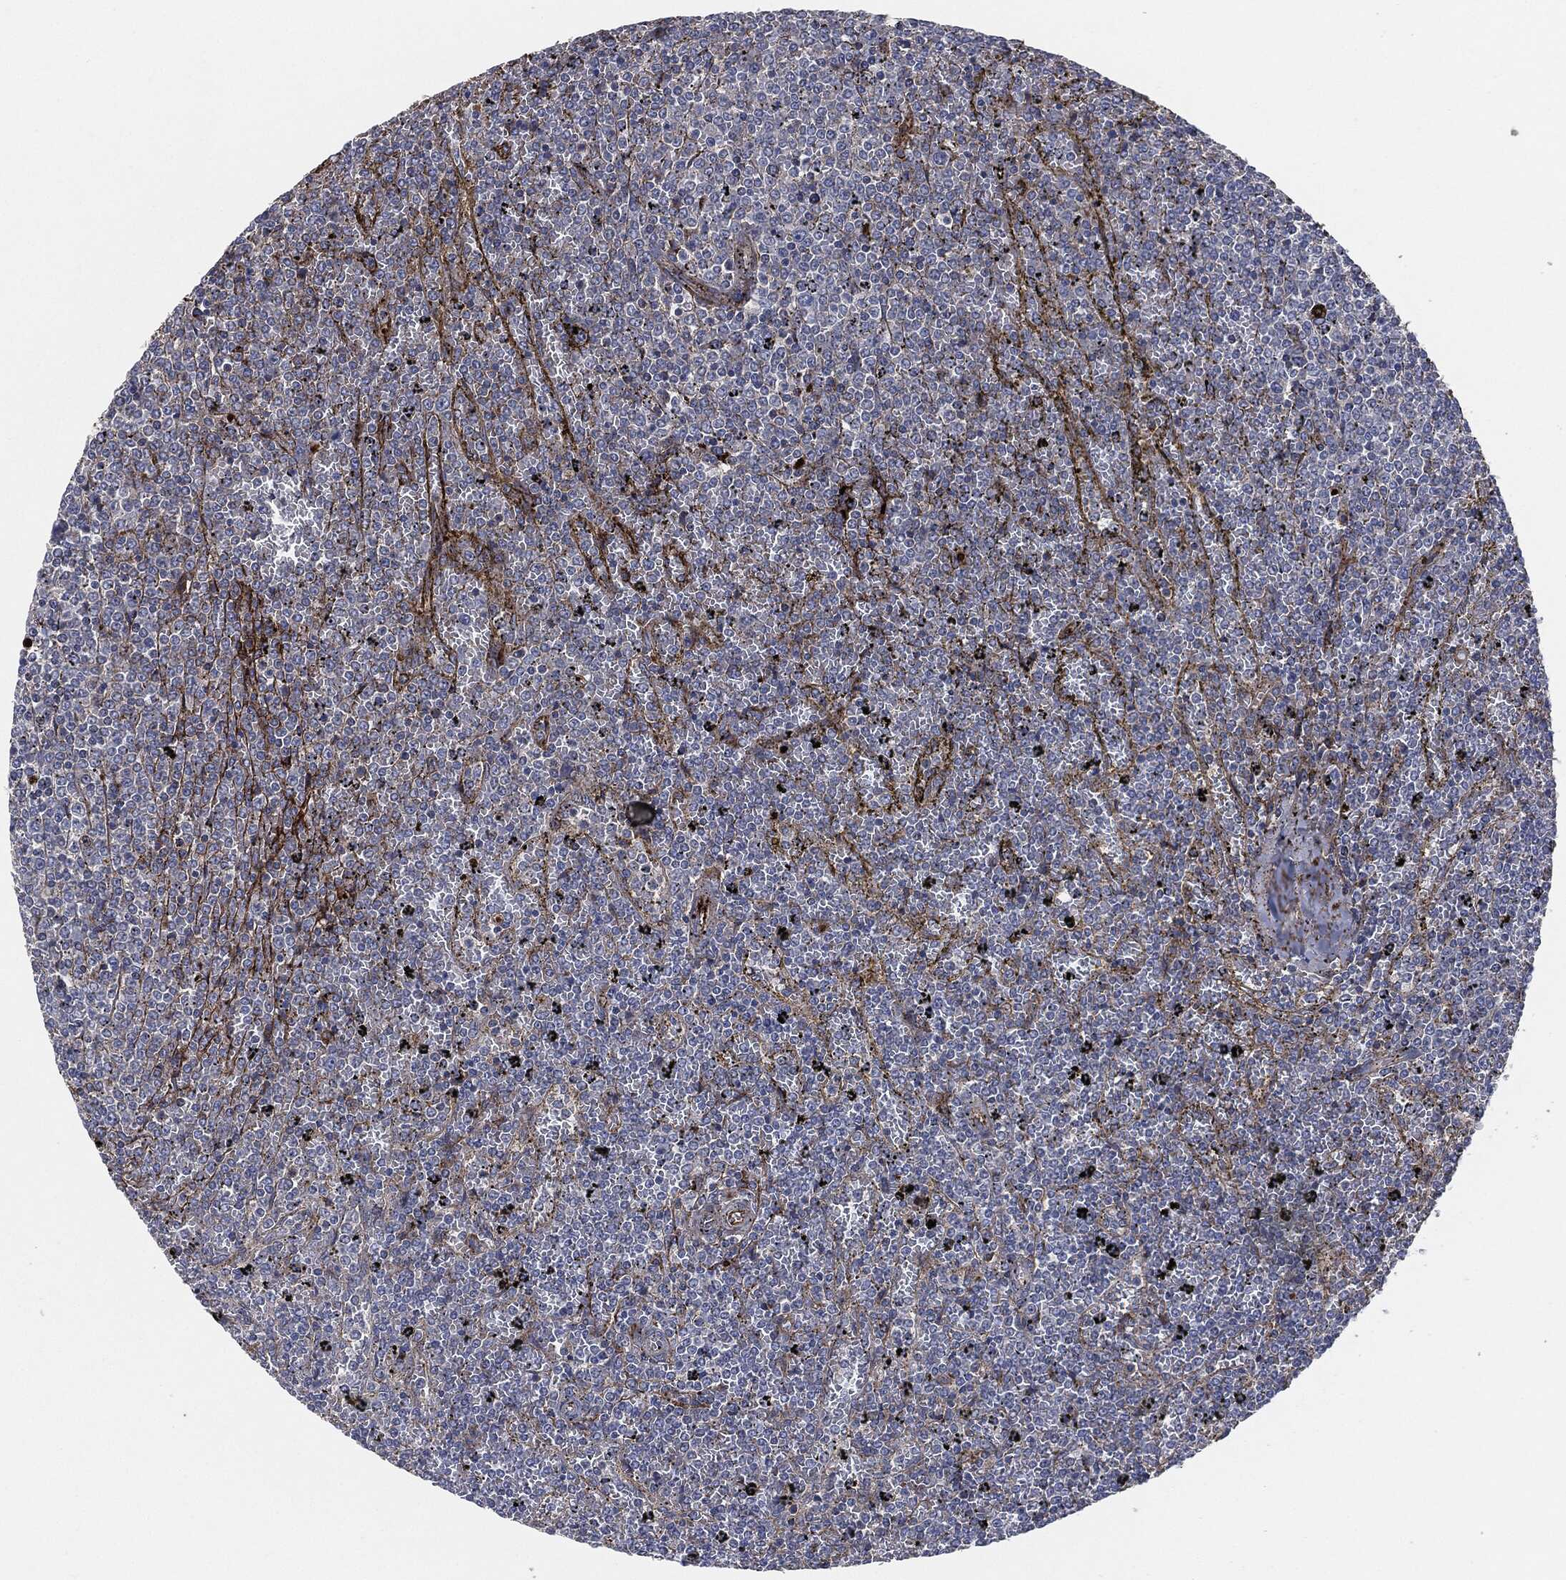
{"staining": {"intensity": "negative", "quantity": "none", "location": "none"}, "tissue": "lymphoma", "cell_type": "Tumor cells", "image_type": "cancer", "snomed": [{"axis": "morphology", "description": "Malignant lymphoma, non-Hodgkin's type, Low grade"}, {"axis": "topography", "description": "Spleen"}], "caption": "DAB immunohistochemical staining of malignant lymphoma, non-Hodgkin's type (low-grade) exhibits no significant expression in tumor cells.", "gene": "APOB", "patient": {"sex": "female", "age": 77}}